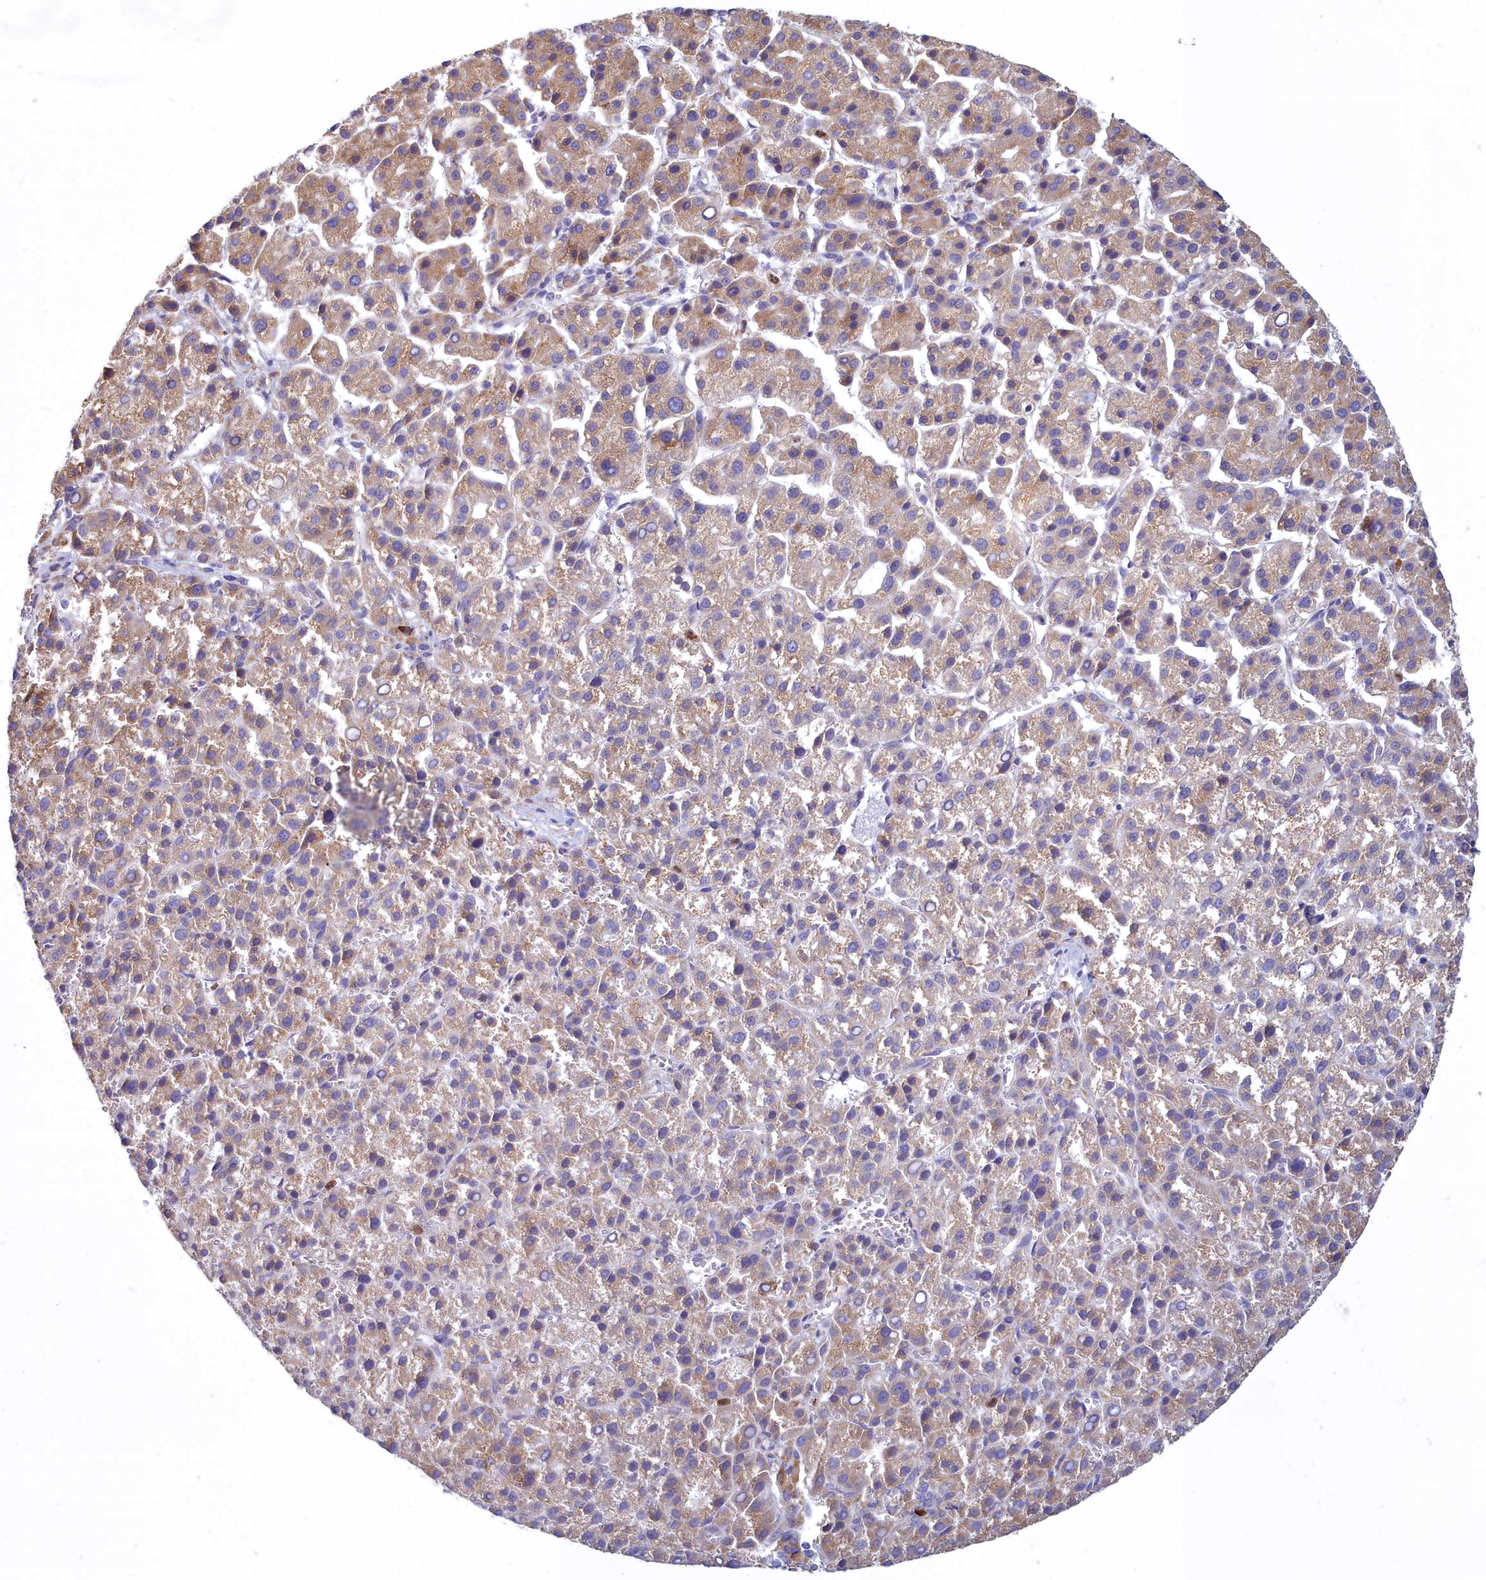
{"staining": {"intensity": "moderate", "quantity": ">75%", "location": "cytoplasmic/membranous"}, "tissue": "liver cancer", "cell_type": "Tumor cells", "image_type": "cancer", "snomed": [{"axis": "morphology", "description": "Carcinoma, Hepatocellular, NOS"}, {"axis": "topography", "description": "Liver"}], "caption": "The histopathology image exhibits a brown stain indicating the presence of a protein in the cytoplasmic/membranous of tumor cells in hepatocellular carcinoma (liver).", "gene": "HM13", "patient": {"sex": "female", "age": 58}}